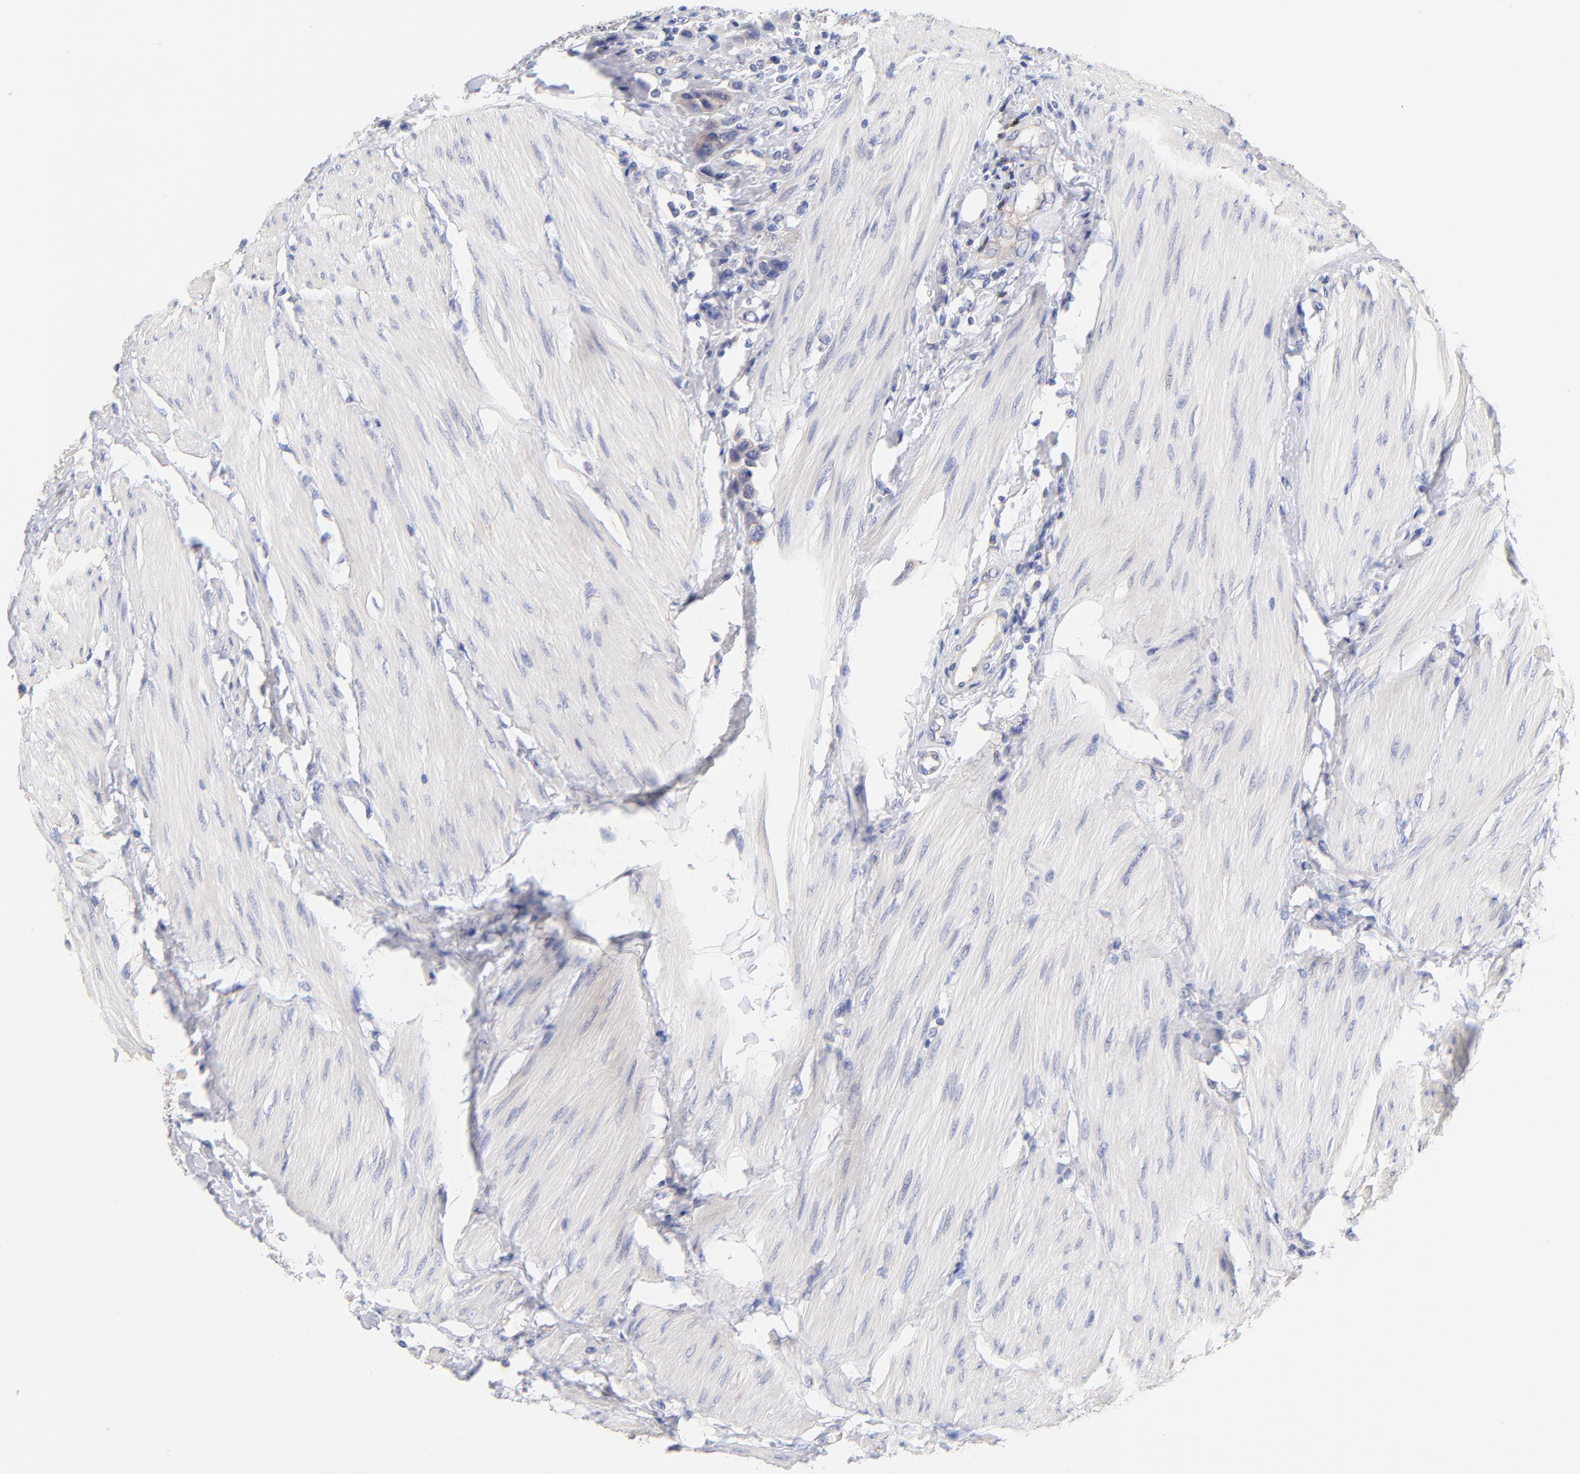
{"staining": {"intensity": "negative", "quantity": "none", "location": "none"}, "tissue": "urothelial cancer", "cell_type": "Tumor cells", "image_type": "cancer", "snomed": [{"axis": "morphology", "description": "Urothelial carcinoma, High grade"}, {"axis": "topography", "description": "Urinary bladder"}], "caption": "This is an immunohistochemistry micrograph of human urothelial cancer. There is no positivity in tumor cells.", "gene": "TNFRSF13C", "patient": {"sex": "male", "age": 50}}